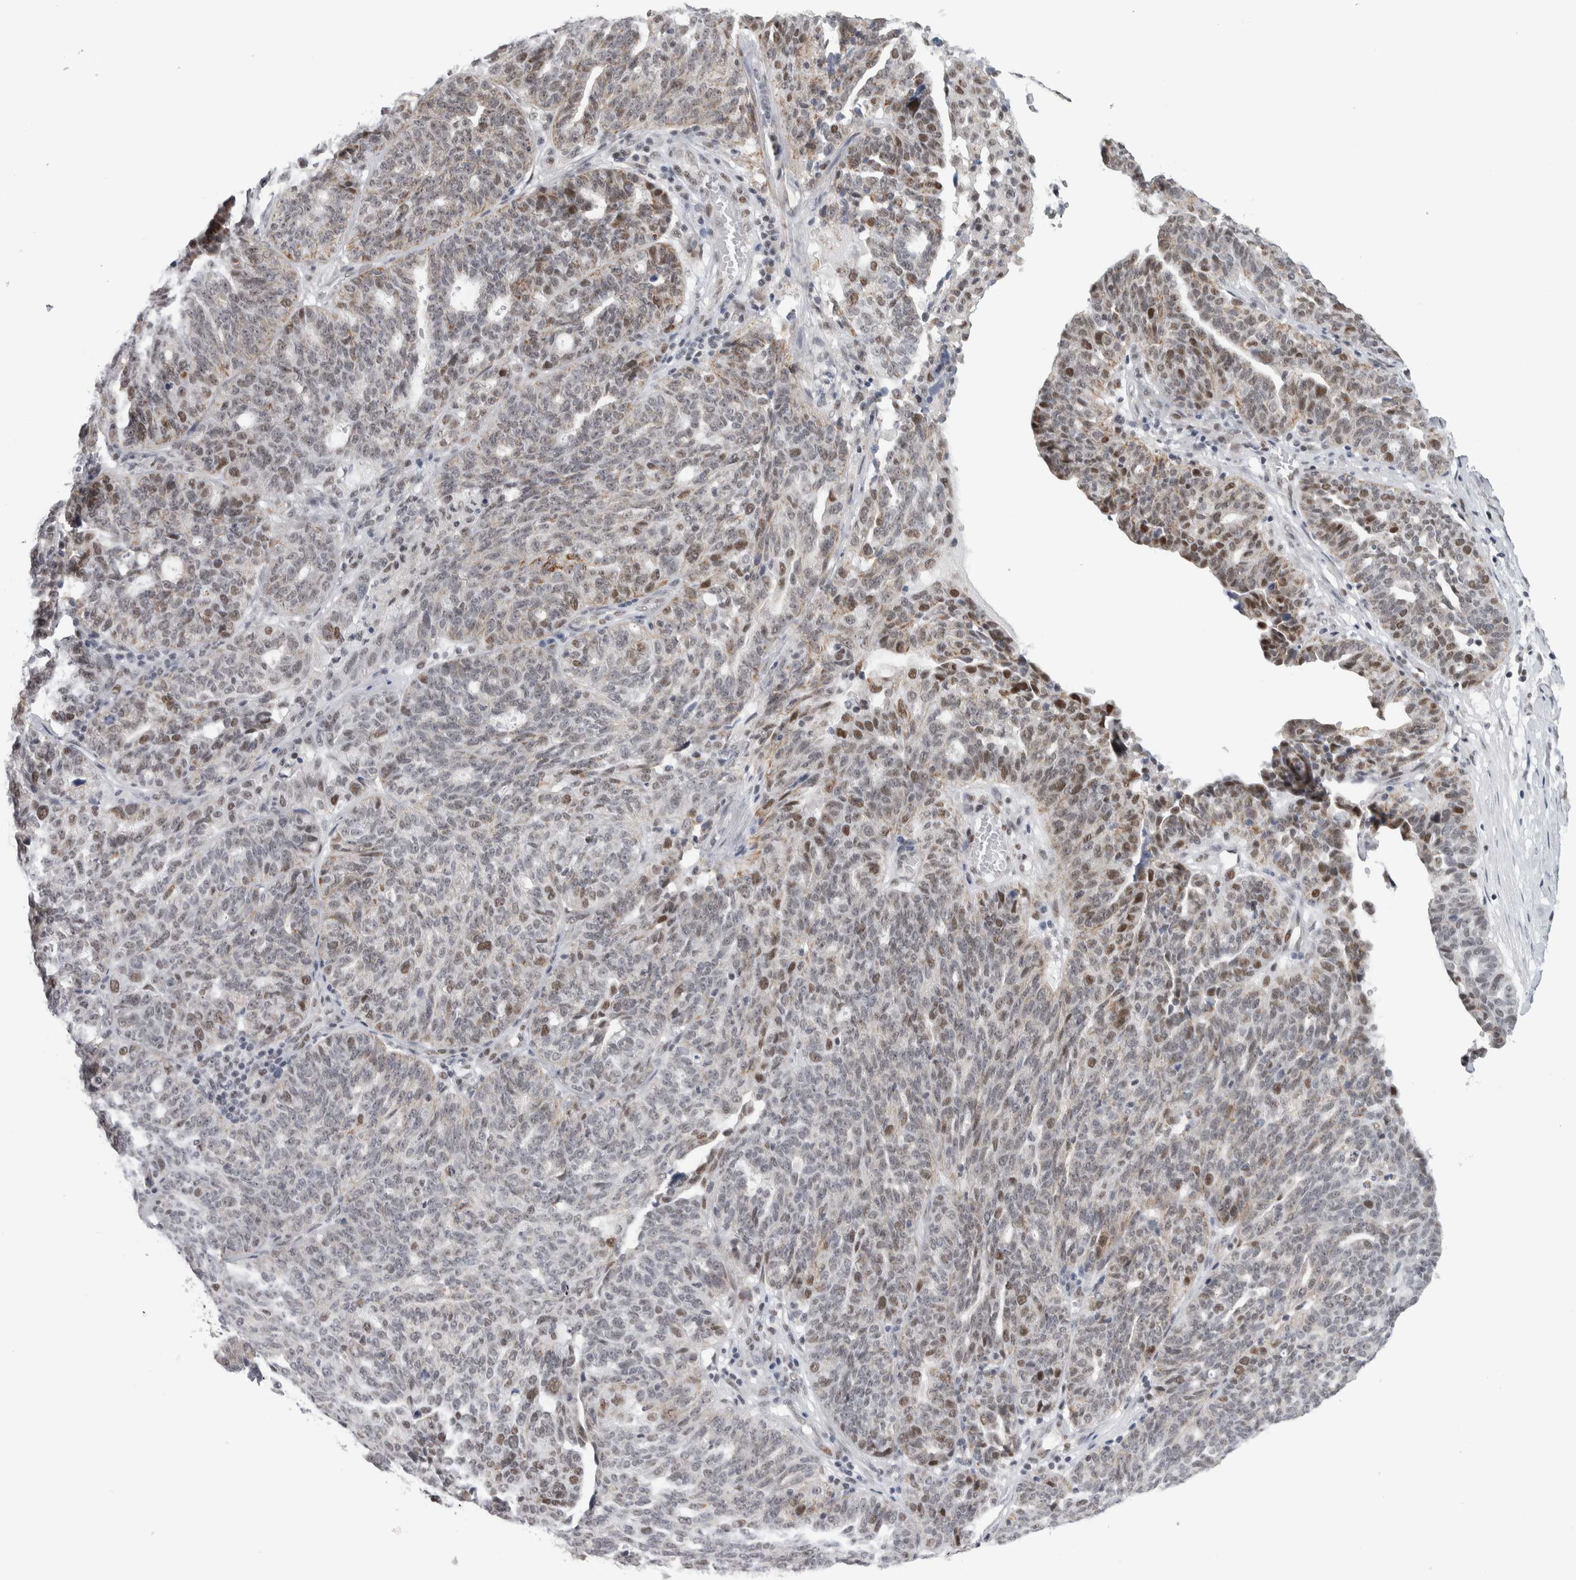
{"staining": {"intensity": "moderate", "quantity": "<25%", "location": "nuclear"}, "tissue": "ovarian cancer", "cell_type": "Tumor cells", "image_type": "cancer", "snomed": [{"axis": "morphology", "description": "Cystadenocarcinoma, serous, NOS"}, {"axis": "topography", "description": "Ovary"}], "caption": "Ovarian serous cystadenocarcinoma was stained to show a protein in brown. There is low levels of moderate nuclear positivity in approximately <25% of tumor cells.", "gene": "HEXIM2", "patient": {"sex": "female", "age": 59}}